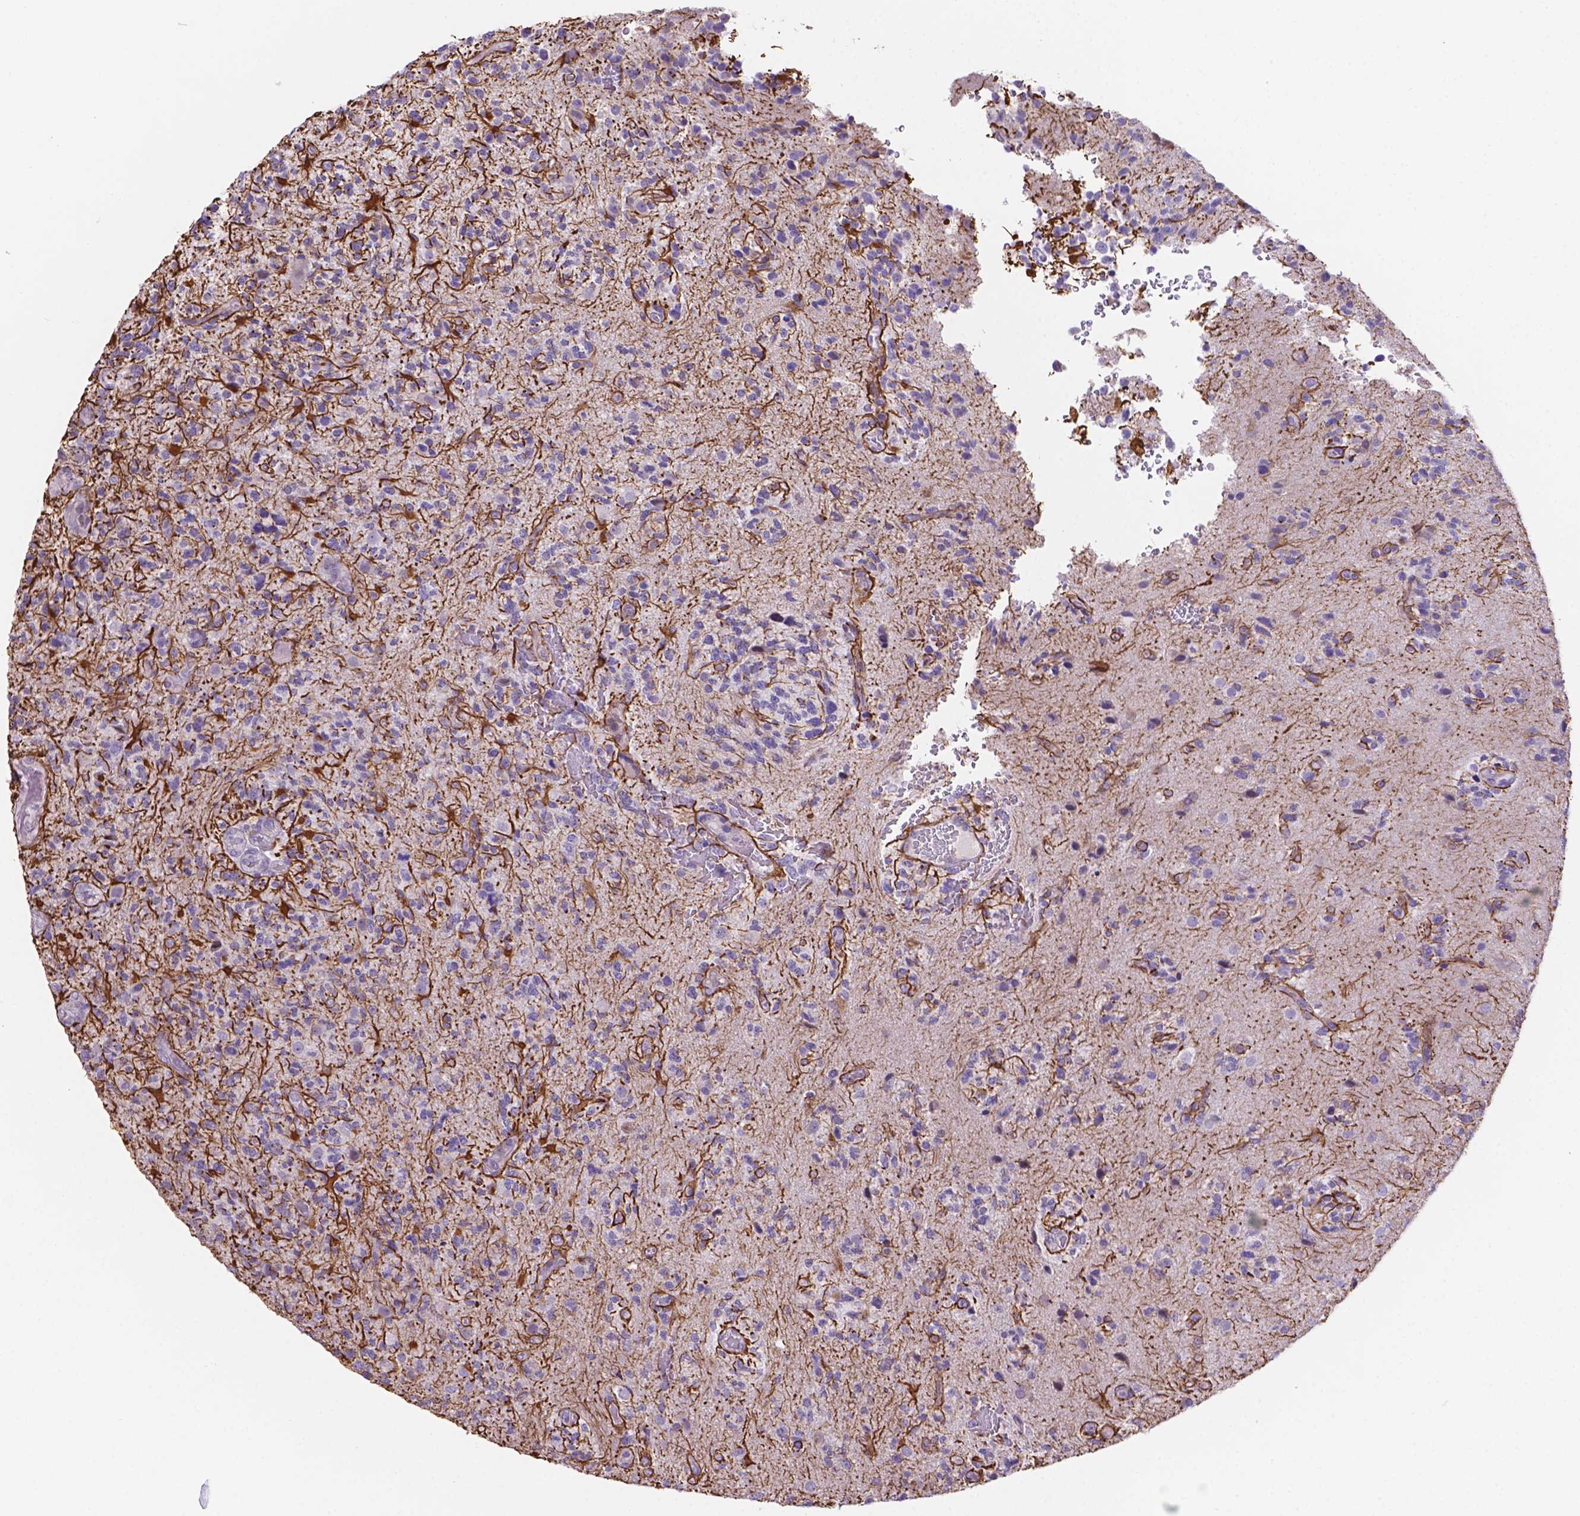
{"staining": {"intensity": "negative", "quantity": "none", "location": "none"}, "tissue": "glioma", "cell_type": "Tumor cells", "image_type": "cancer", "snomed": [{"axis": "morphology", "description": "Glioma, malignant, High grade"}, {"axis": "topography", "description": "Brain"}], "caption": "DAB (3,3'-diaminobenzidine) immunohistochemical staining of glioma reveals no significant positivity in tumor cells.", "gene": "DMWD", "patient": {"sex": "female", "age": 71}}